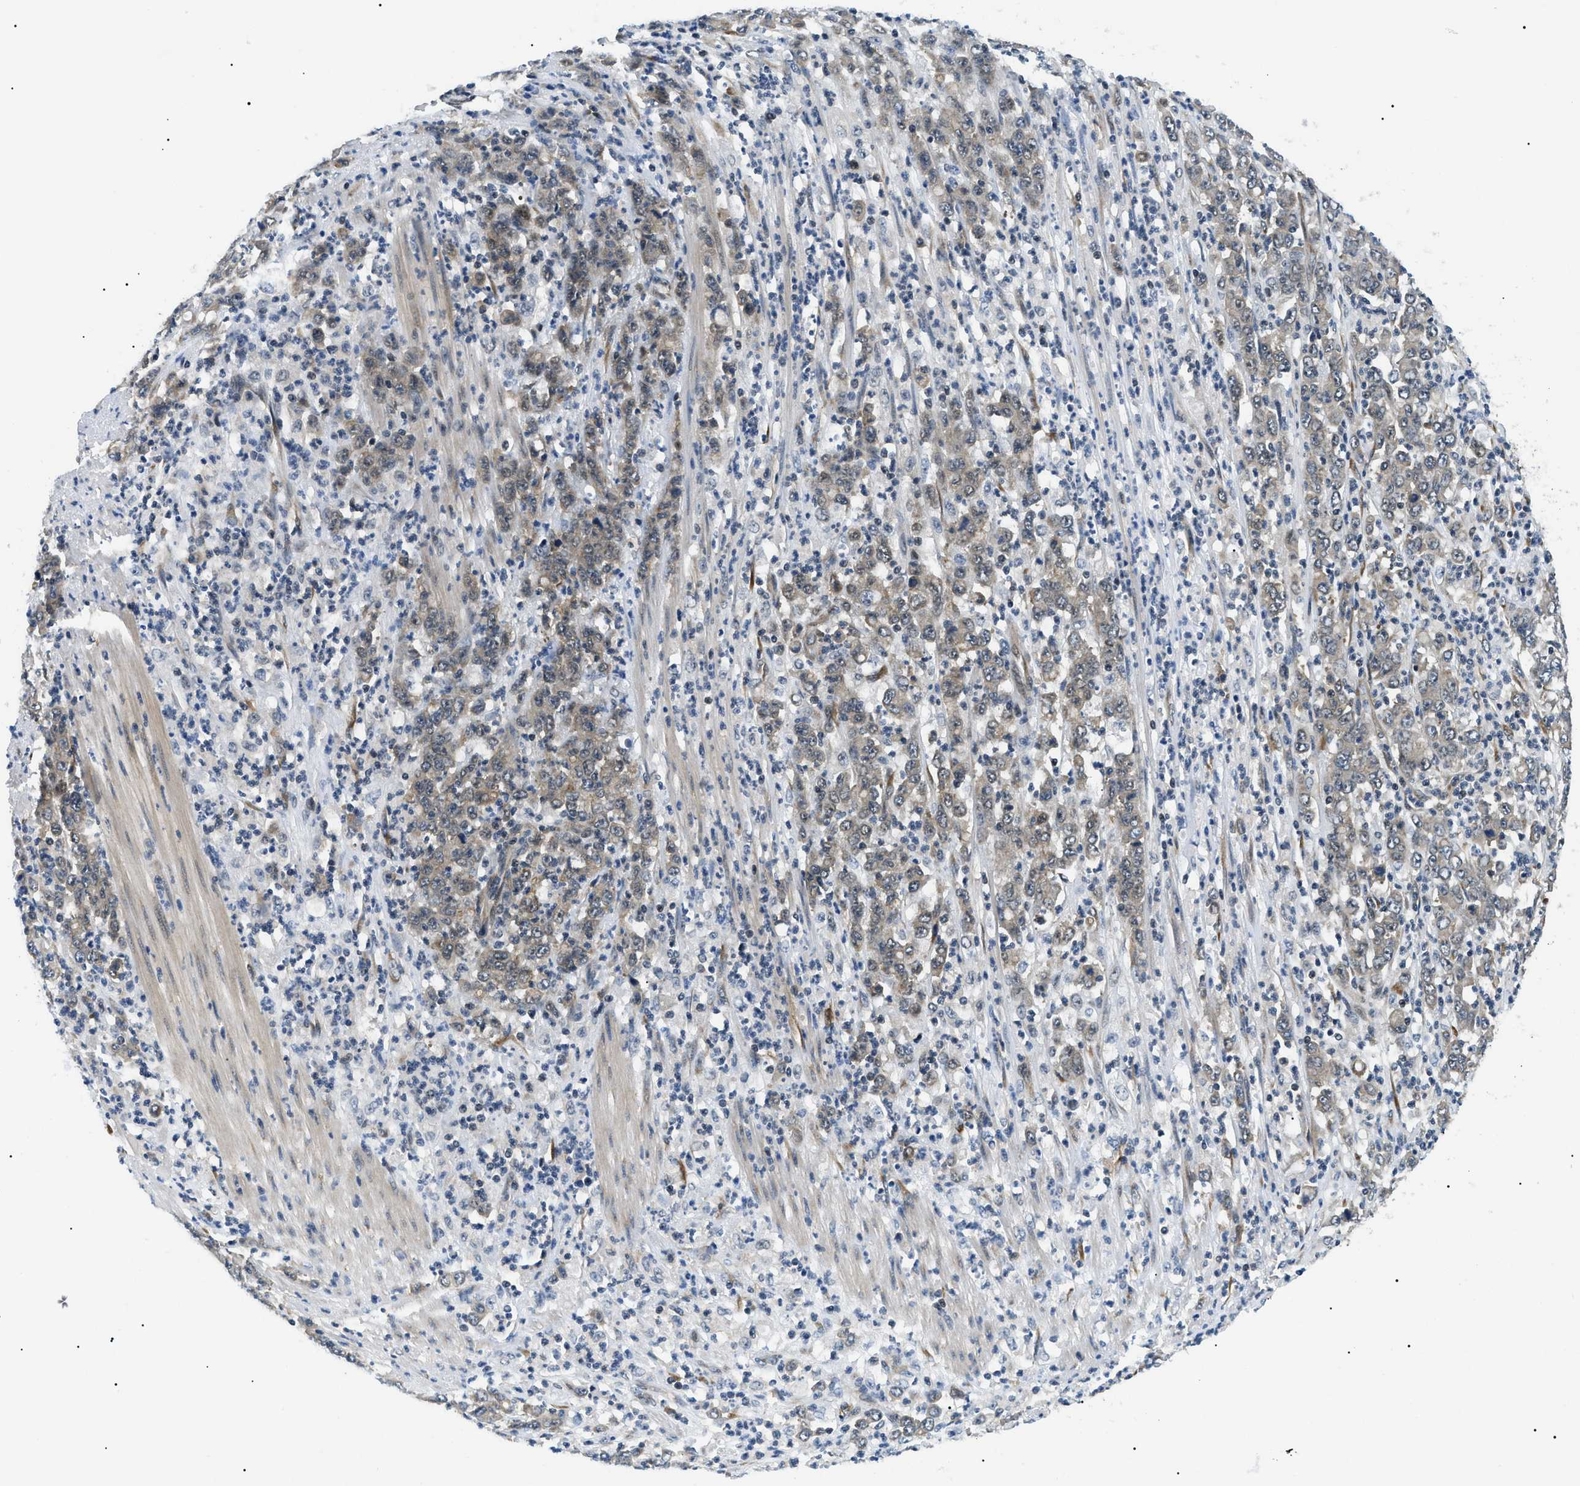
{"staining": {"intensity": "weak", "quantity": ">75%", "location": "cytoplasmic/membranous"}, "tissue": "stomach cancer", "cell_type": "Tumor cells", "image_type": "cancer", "snomed": [{"axis": "morphology", "description": "Adenocarcinoma, NOS"}, {"axis": "topography", "description": "Stomach, lower"}], "caption": "Human stomach cancer stained with a protein marker reveals weak staining in tumor cells.", "gene": "CWC25", "patient": {"sex": "female", "age": 71}}